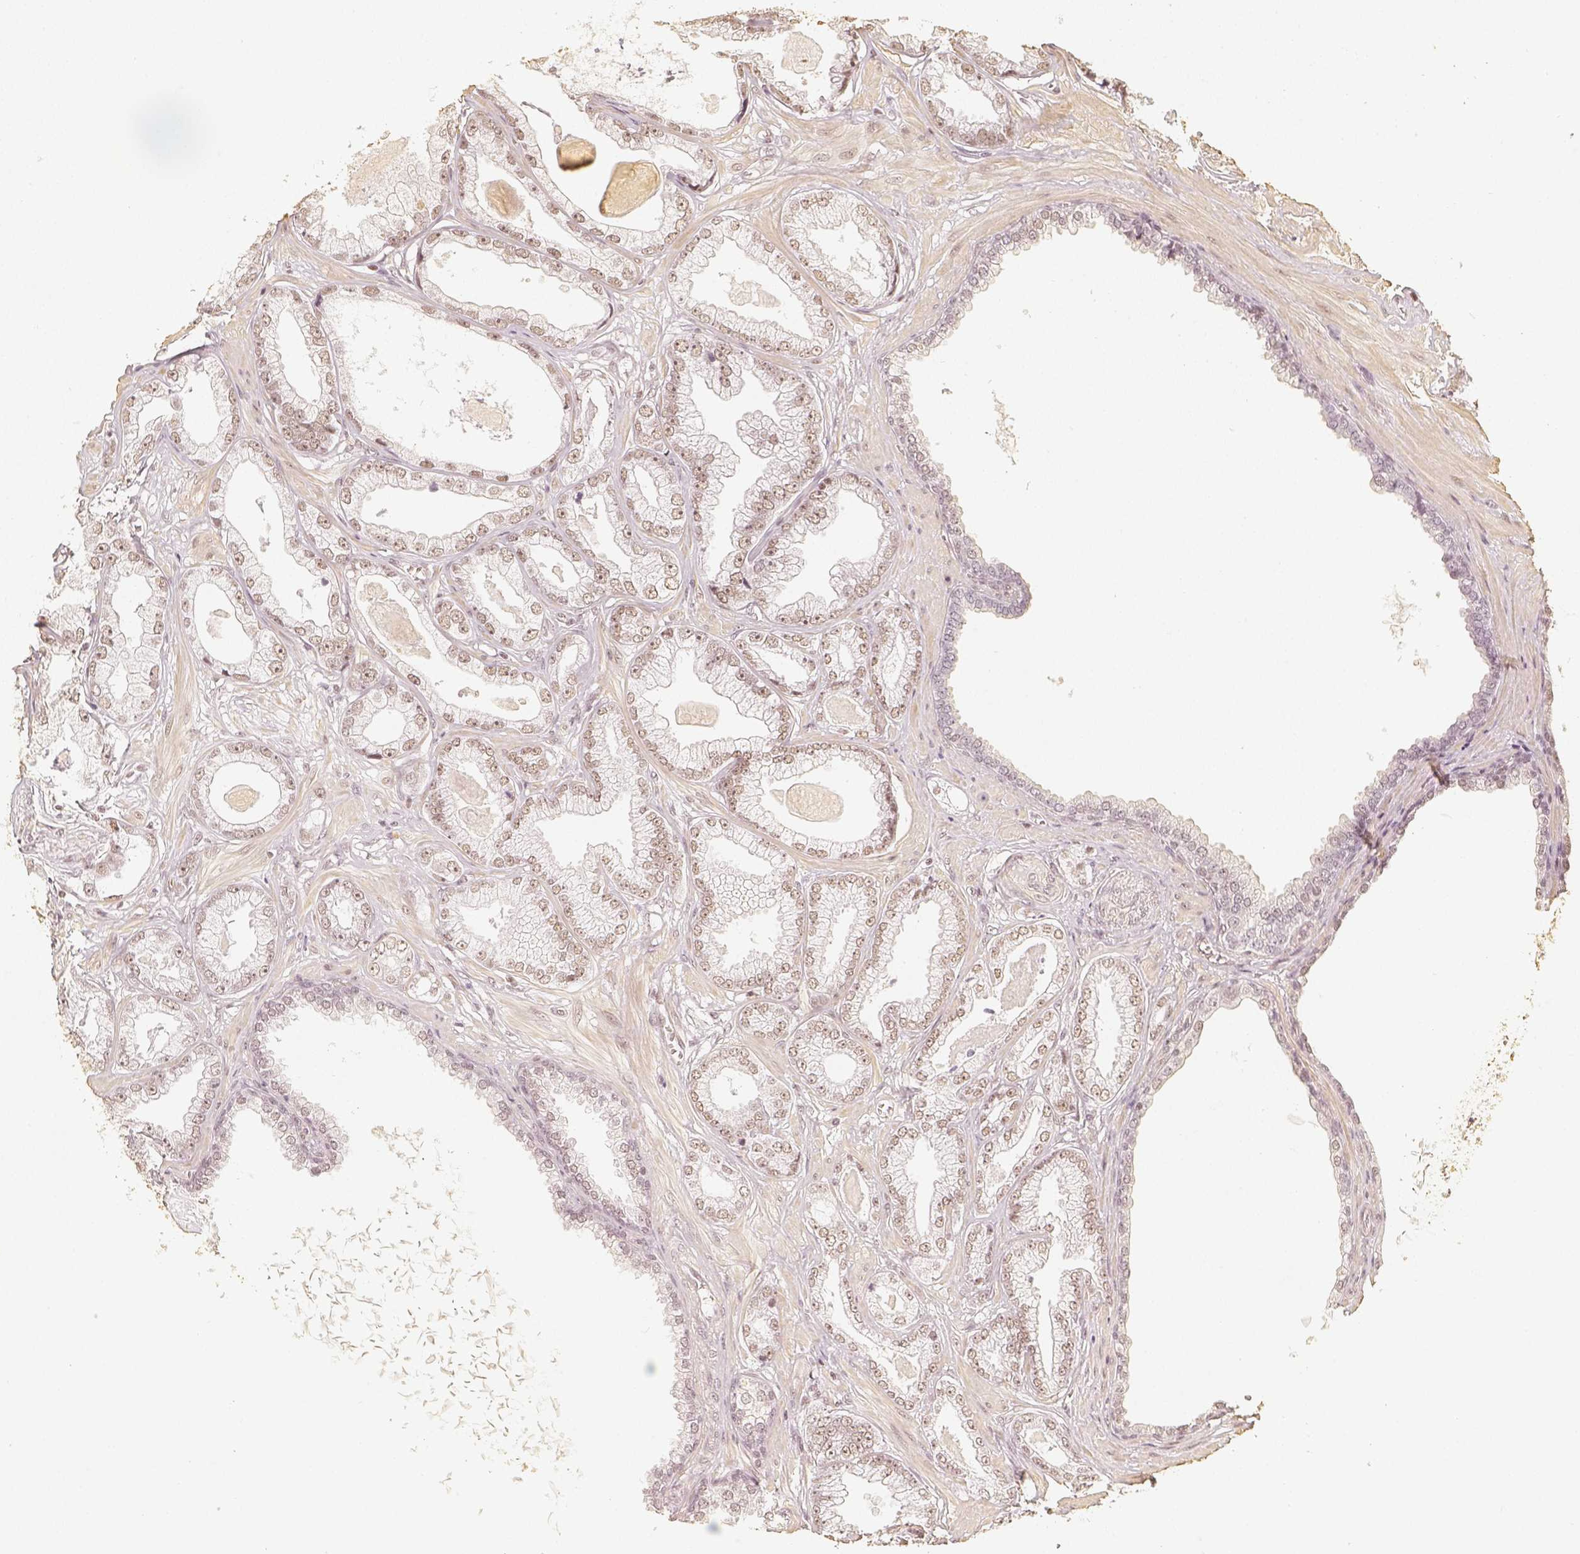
{"staining": {"intensity": "weak", "quantity": ">75%", "location": "nuclear"}, "tissue": "prostate cancer", "cell_type": "Tumor cells", "image_type": "cancer", "snomed": [{"axis": "morphology", "description": "Adenocarcinoma, Low grade"}, {"axis": "topography", "description": "Prostate"}], "caption": "Immunohistochemical staining of human prostate low-grade adenocarcinoma shows weak nuclear protein positivity in about >75% of tumor cells.", "gene": "HDAC1", "patient": {"sex": "male", "age": 64}}